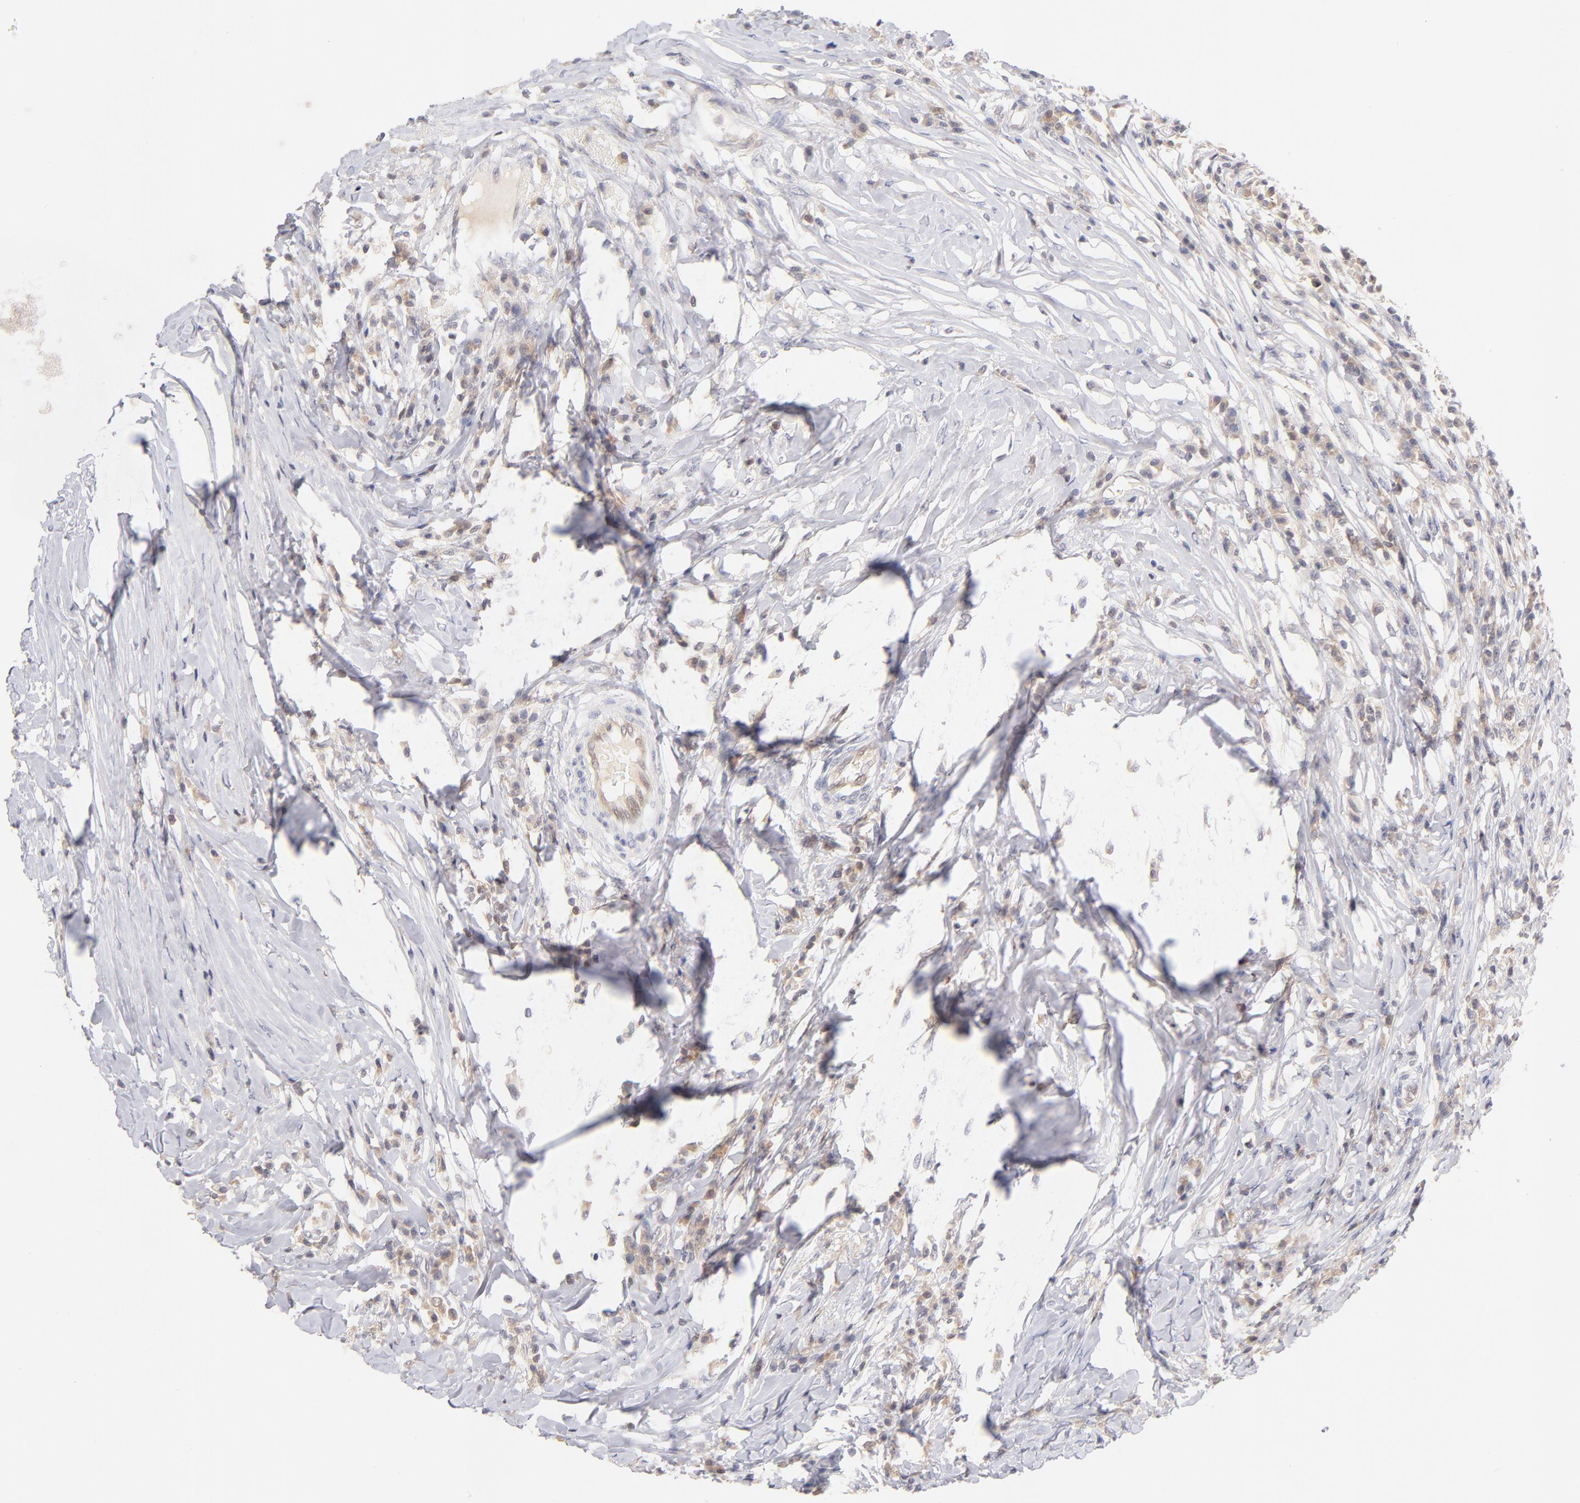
{"staining": {"intensity": "weak", "quantity": "25%-75%", "location": "cytoplasmic/membranous"}, "tissue": "head and neck cancer", "cell_type": "Tumor cells", "image_type": "cancer", "snomed": [{"axis": "morphology", "description": "Adenocarcinoma, NOS"}, {"axis": "topography", "description": "Salivary gland"}, {"axis": "topography", "description": "Head-Neck"}], "caption": "Human head and neck cancer stained for a protein (brown) reveals weak cytoplasmic/membranous positive staining in approximately 25%-75% of tumor cells.", "gene": "CASP6", "patient": {"sex": "female", "age": 65}}